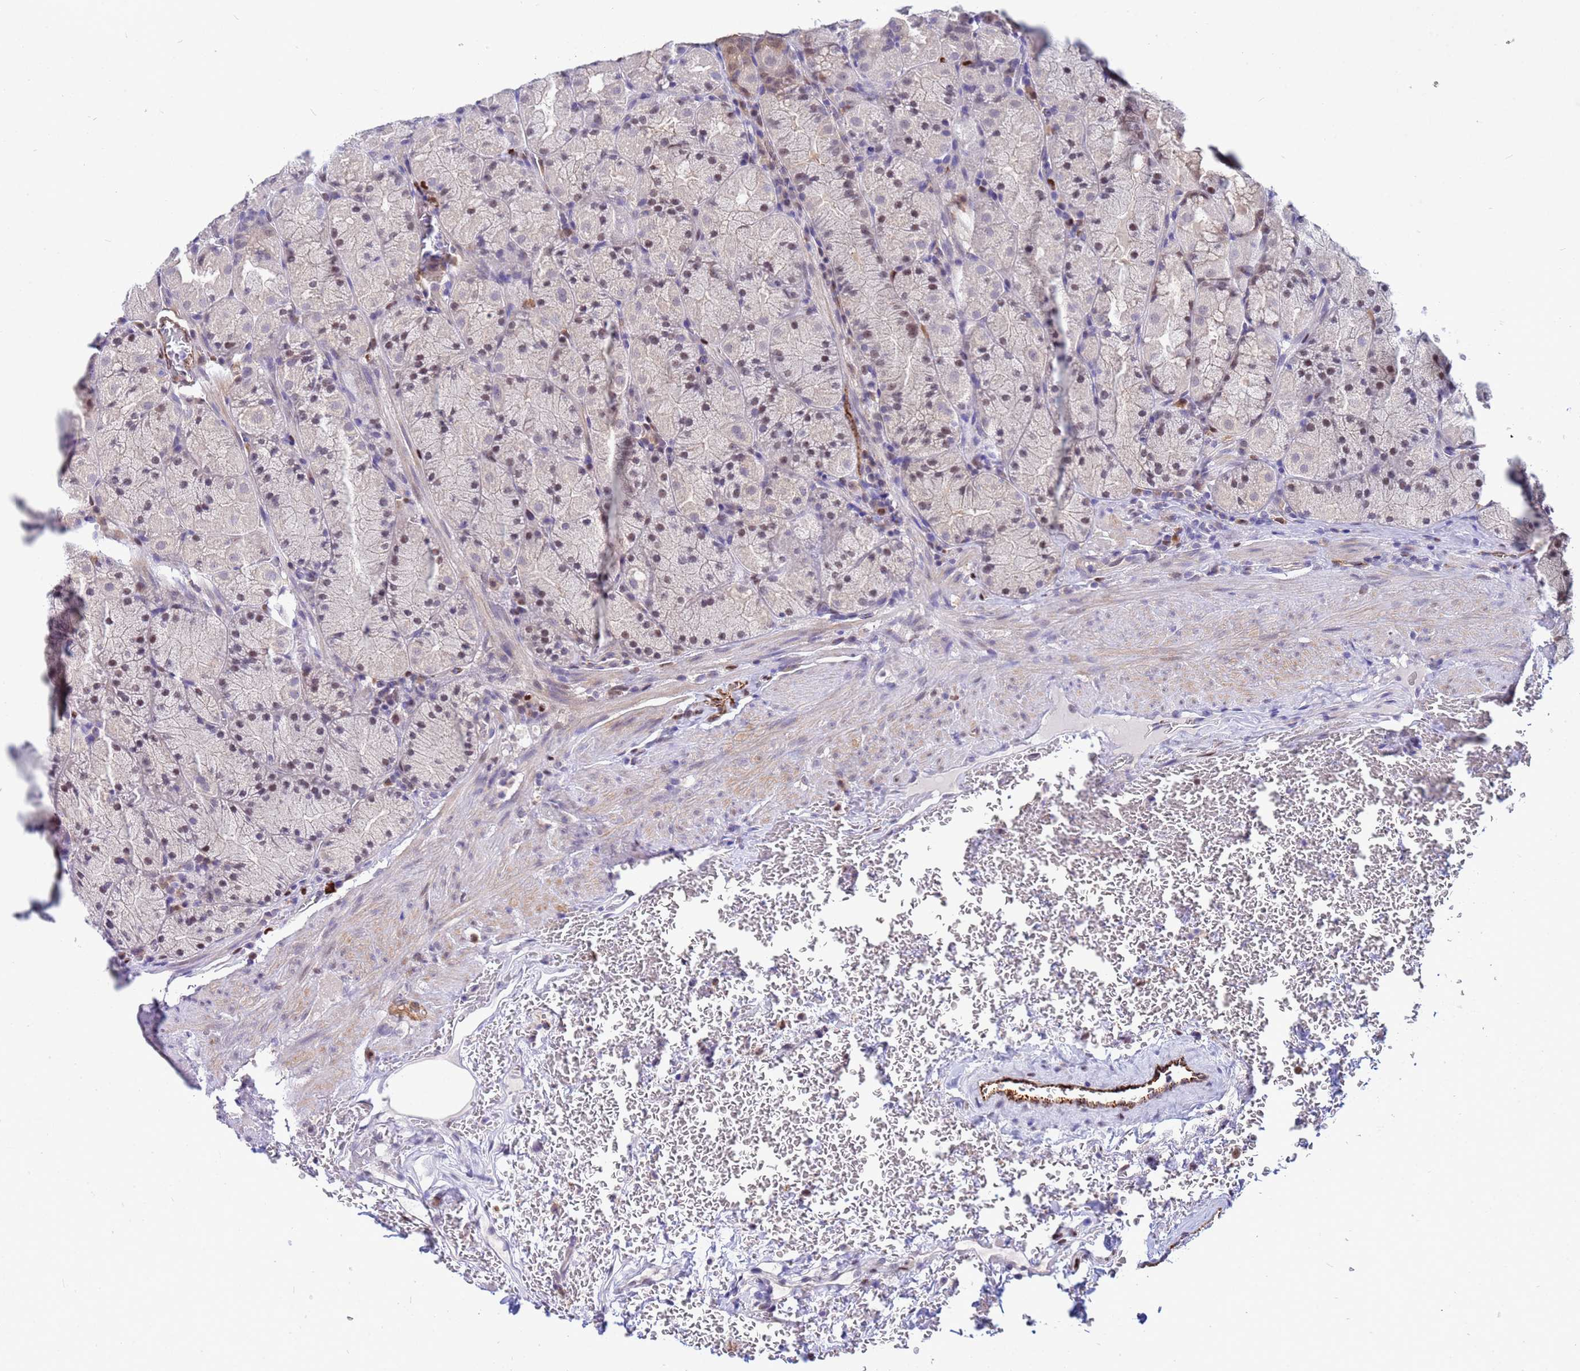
{"staining": {"intensity": "strong", "quantity": "25%-75%", "location": "cytoplasmic/membranous,nuclear"}, "tissue": "stomach", "cell_type": "Glandular cells", "image_type": "normal", "snomed": [{"axis": "morphology", "description": "Normal tissue, NOS"}, {"axis": "topography", "description": "Stomach, upper"}, {"axis": "topography", "description": "Stomach, lower"}], "caption": "Brown immunohistochemical staining in benign human stomach shows strong cytoplasmic/membranous,nuclear positivity in approximately 25%-75% of glandular cells. The staining was performed using DAB to visualize the protein expression in brown, while the nuclei were stained in blue with hematoxylin (Magnification: 20x).", "gene": "SLC25A37", "patient": {"sex": "male", "age": 80}}